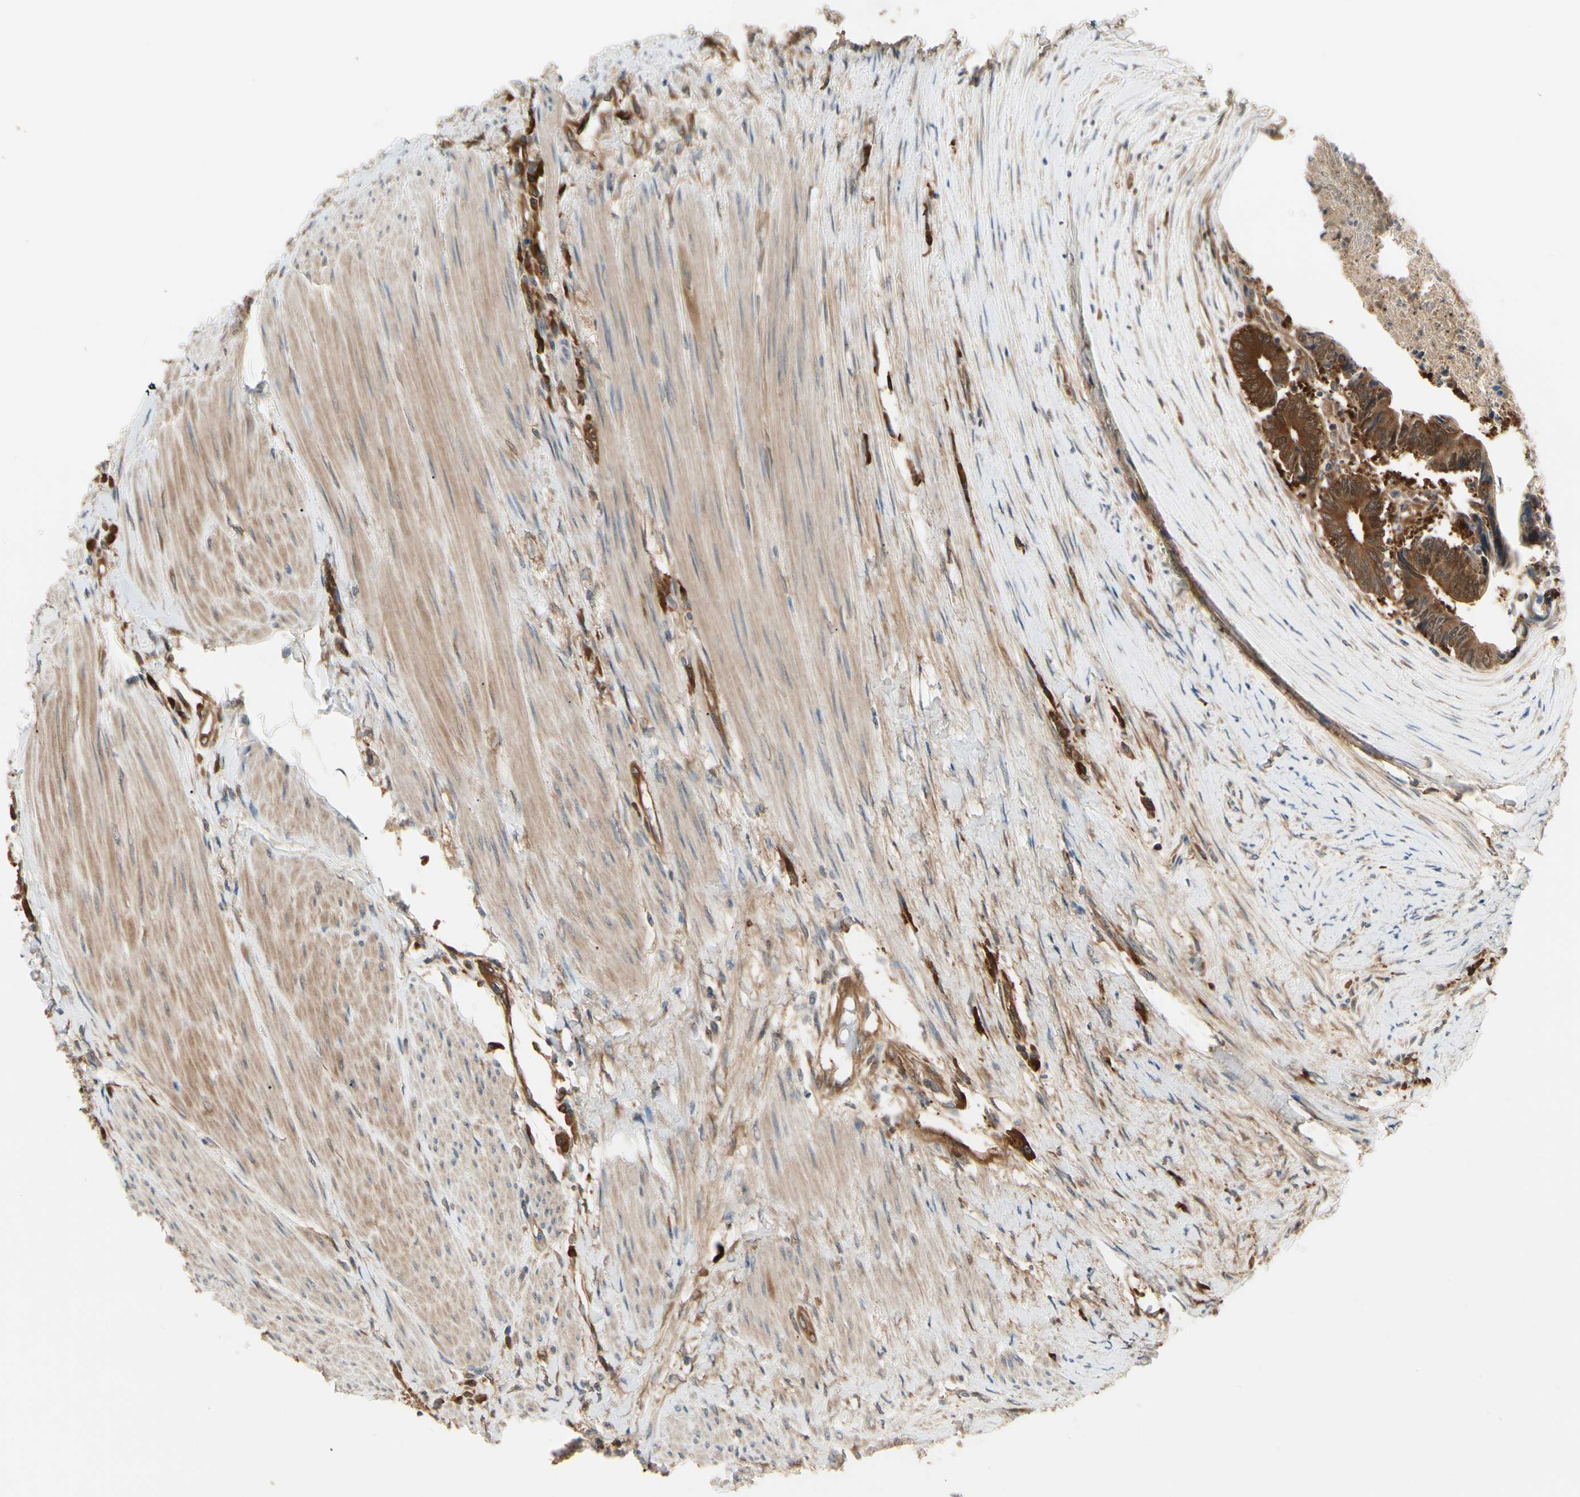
{"staining": {"intensity": "strong", "quantity": ">75%", "location": "cytoplasmic/membranous,nuclear"}, "tissue": "colorectal cancer", "cell_type": "Tumor cells", "image_type": "cancer", "snomed": [{"axis": "morphology", "description": "Adenocarcinoma, NOS"}, {"axis": "topography", "description": "Rectum"}], "caption": "Immunohistochemical staining of colorectal adenocarcinoma demonstrates high levels of strong cytoplasmic/membranous and nuclear protein staining in about >75% of tumor cells.", "gene": "NME1-NME2", "patient": {"sex": "male", "age": 63}}